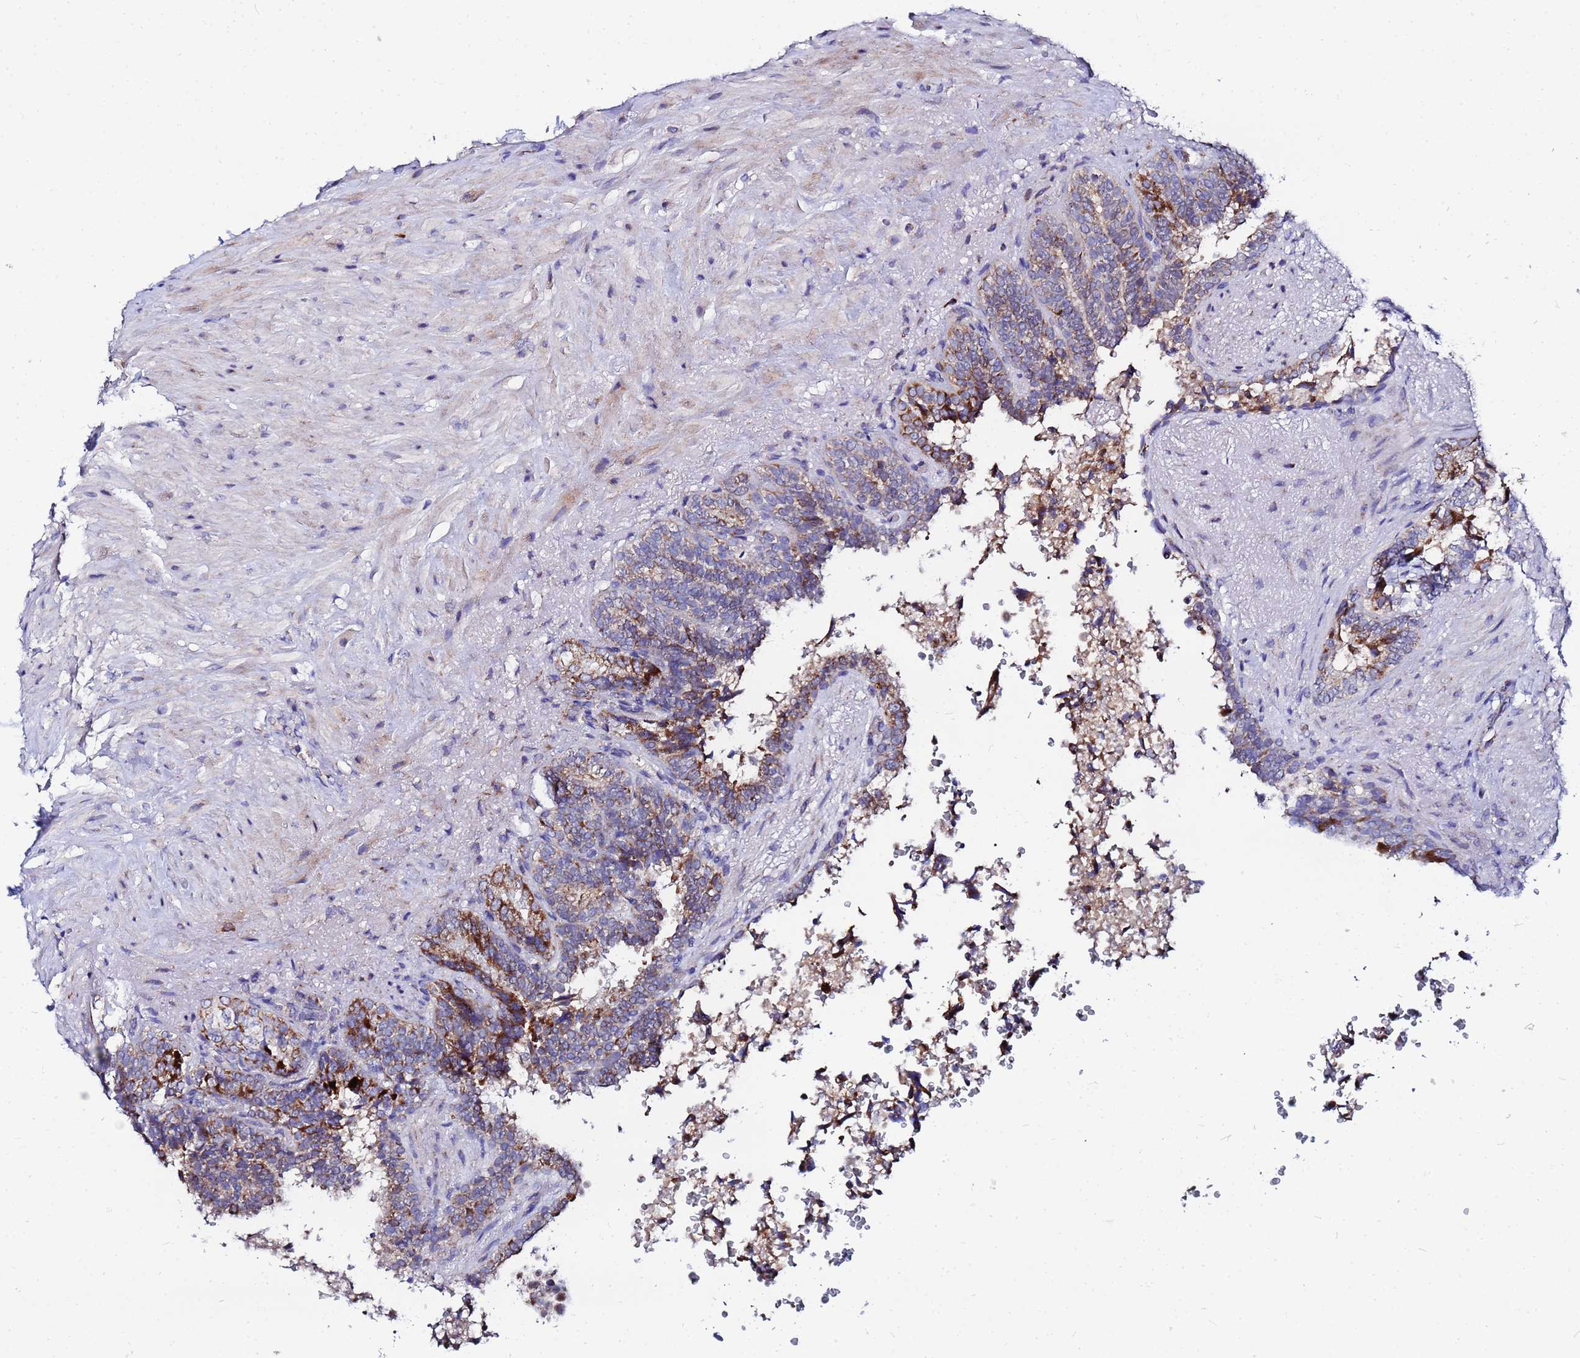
{"staining": {"intensity": "strong", "quantity": "25%-75%", "location": "cytoplasmic/membranous"}, "tissue": "seminal vesicle", "cell_type": "Glandular cells", "image_type": "normal", "snomed": [{"axis": "morphology", "description": "Normal tissue, NOS"}, {"axis": "topography", "description": "Seminal veicle"}, {"axis": "topography", "description": "Peripheral nerve tissue"}], "caption": "This histopathology image demonstrates unremarkable seminal vesicle stained with immunohistochemistry (IHC) to label a protein in brown. The cytoplasmic/membranous of glandular cells show strong positivity for the protein. Nuclei are counter-stained blue.", "gene": "FAHD2A", "patient": {"sex": "male", "age": 63}}